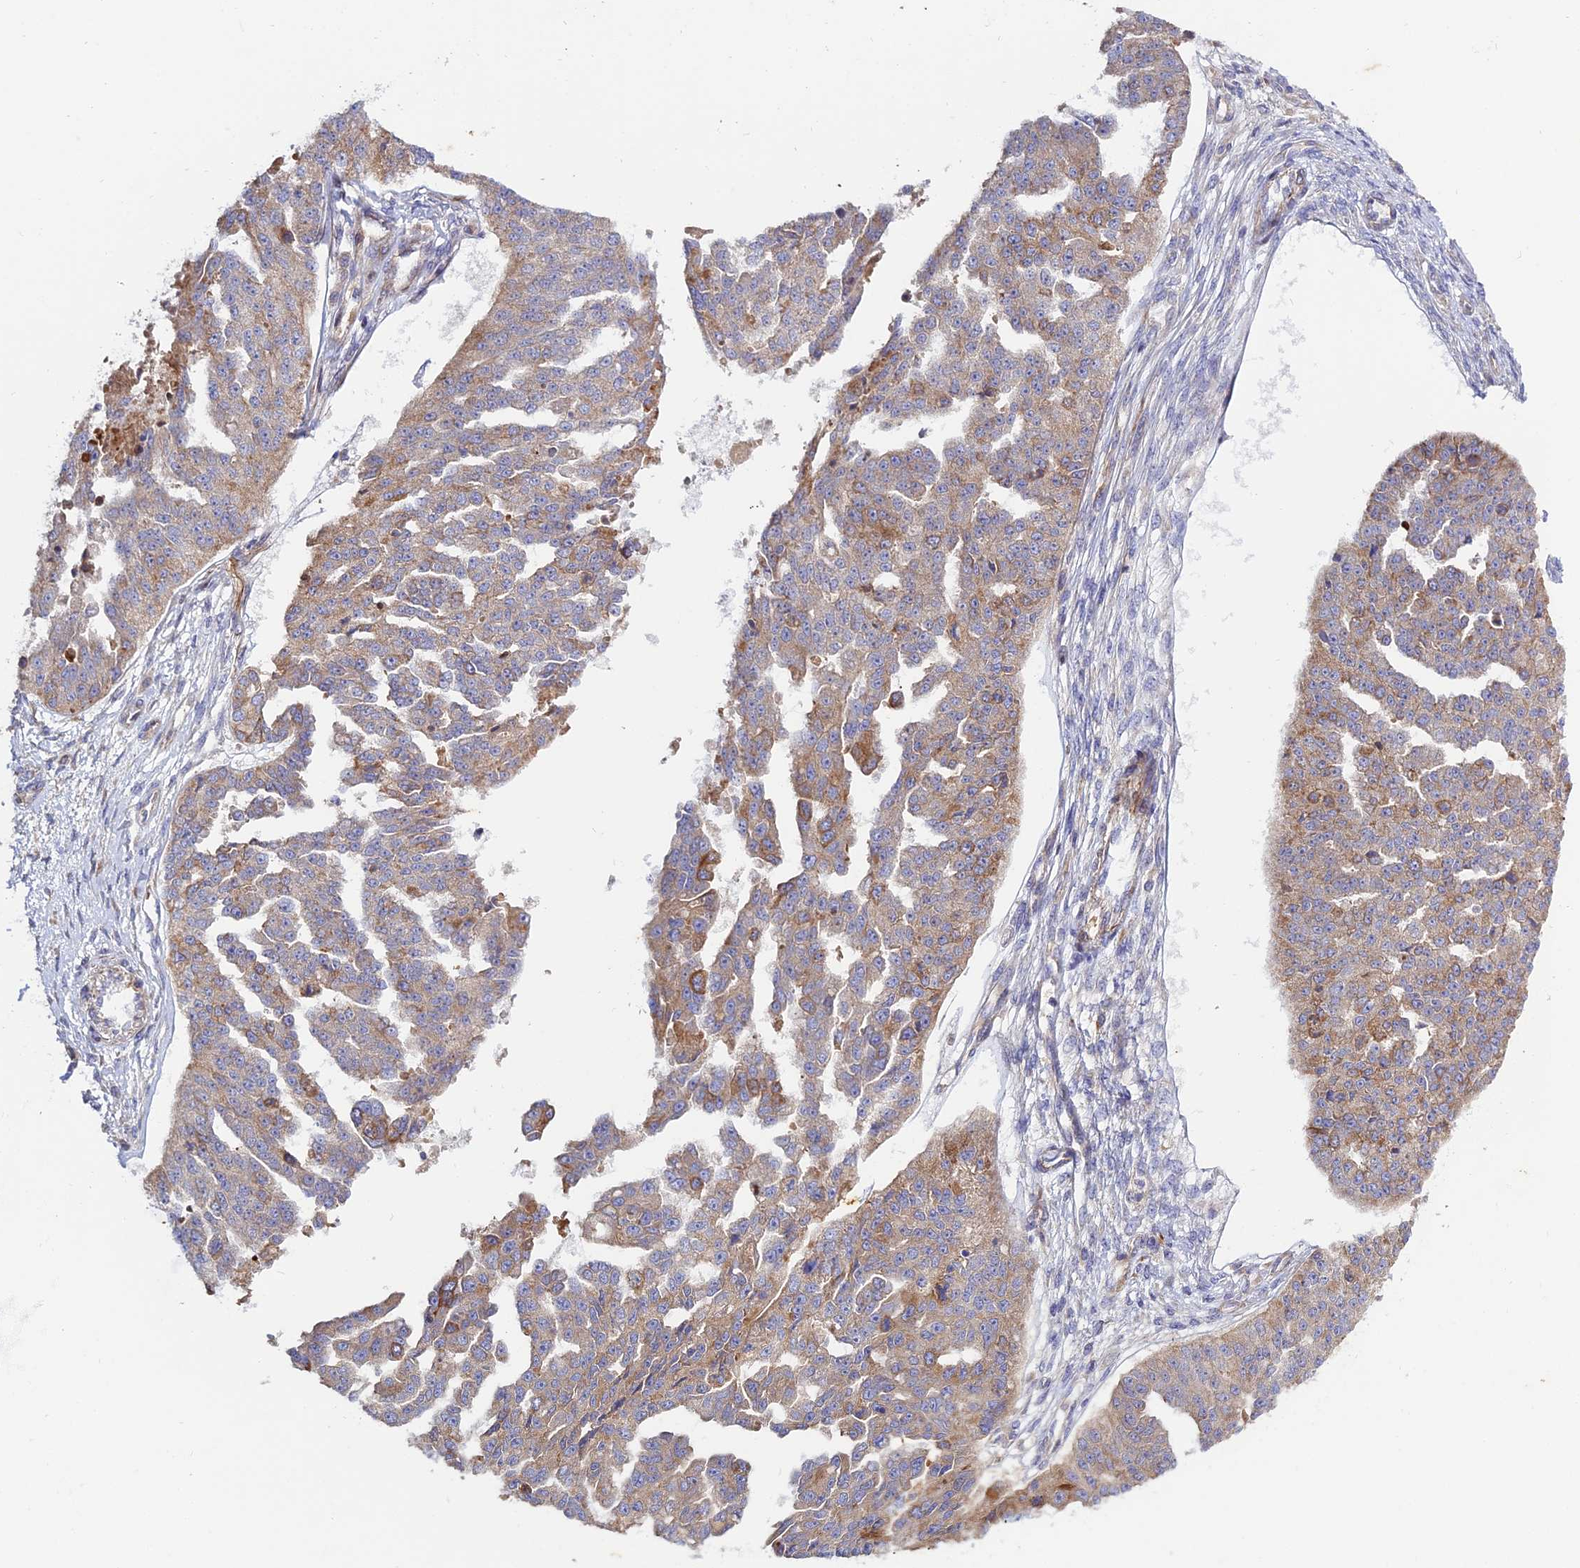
{"staining": {"intensity": "moderate", "quantity": "25%-75%", "location": "cytoplasmic/membranous"}, "tissue": "ovarian cancer", "cell_type": "Tumor cells", "image_type": "cancer", "snomed": [{"axis": "morphology", "description": "Cystadenocarcinoma, serous, NOS"}, {"axis": "topography", "description": "Ovary"}], "caption": "This image demonstrates serous cystadenocarcinoma (ovarian) stained with immunohistochemistry to label a protein in brown. The cytoplasmic/membranous of tumor cells show moderate positivity for the protein. Nuclei are counter-stained blue.", "gene": "ARL6IP1", "patient": {"sex": "female", "age": 58}}